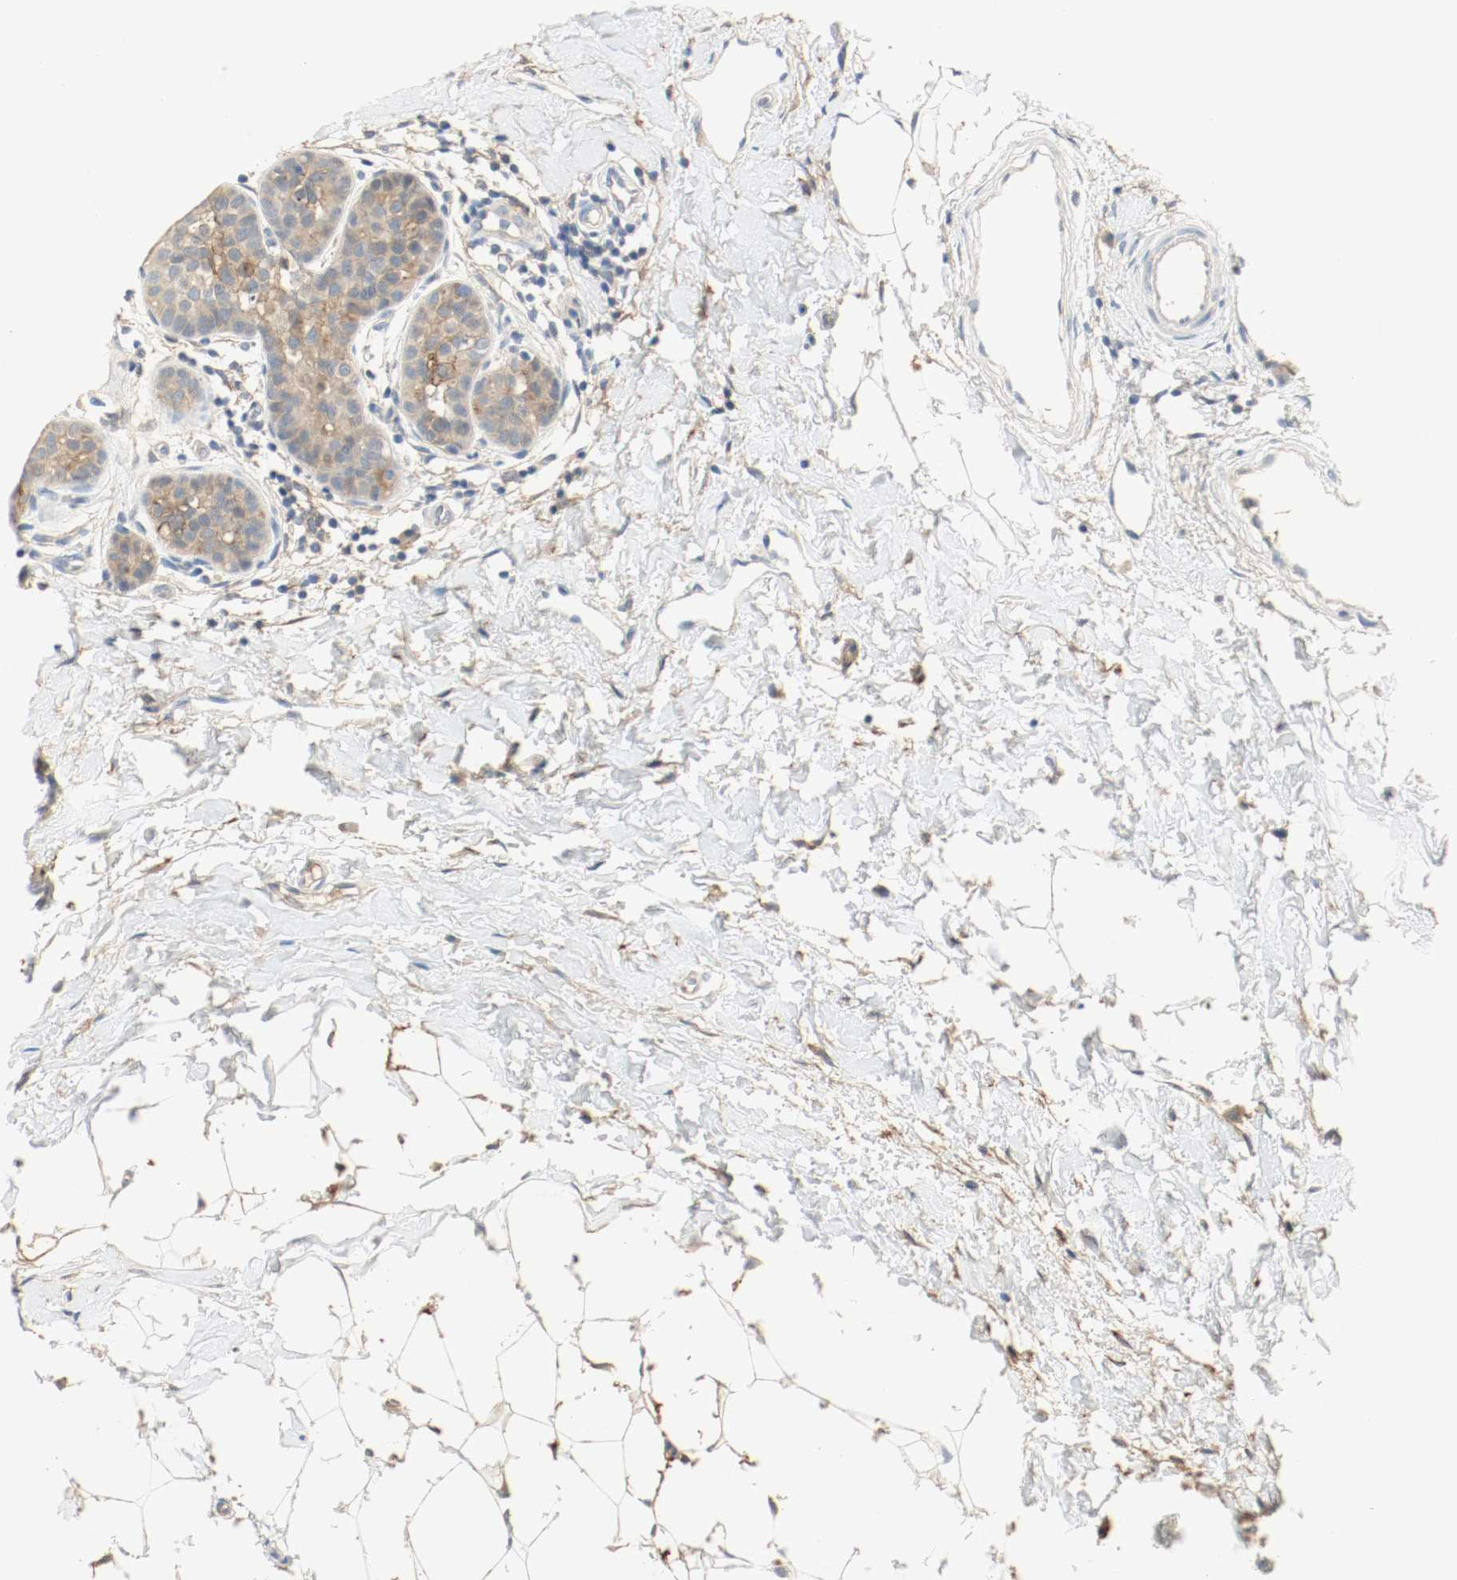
{"staining": {"intensity": "moderate", "quantity": "25%-75%", "location": "cytoplasmic/membranous"}, "tissue": "breast cancer", "cell_type": "Tumor cells", "image_type": "cancer", "snomed": [{"axis": "morphology", "description": "Lobular carcinoma, in situ"}, {"axis": "morphology", "description": "Lobular carcinoma"}, {"axis": "topography", "description": "Breast"}], "caption": "Protein staining displays moderate cytoplasmic/membranous expression in approximately 25%-75% of tumor cells in breast lobular carcinoma.", "gene": "MELTF", "patient": {"sex": "female", "age": 41}}